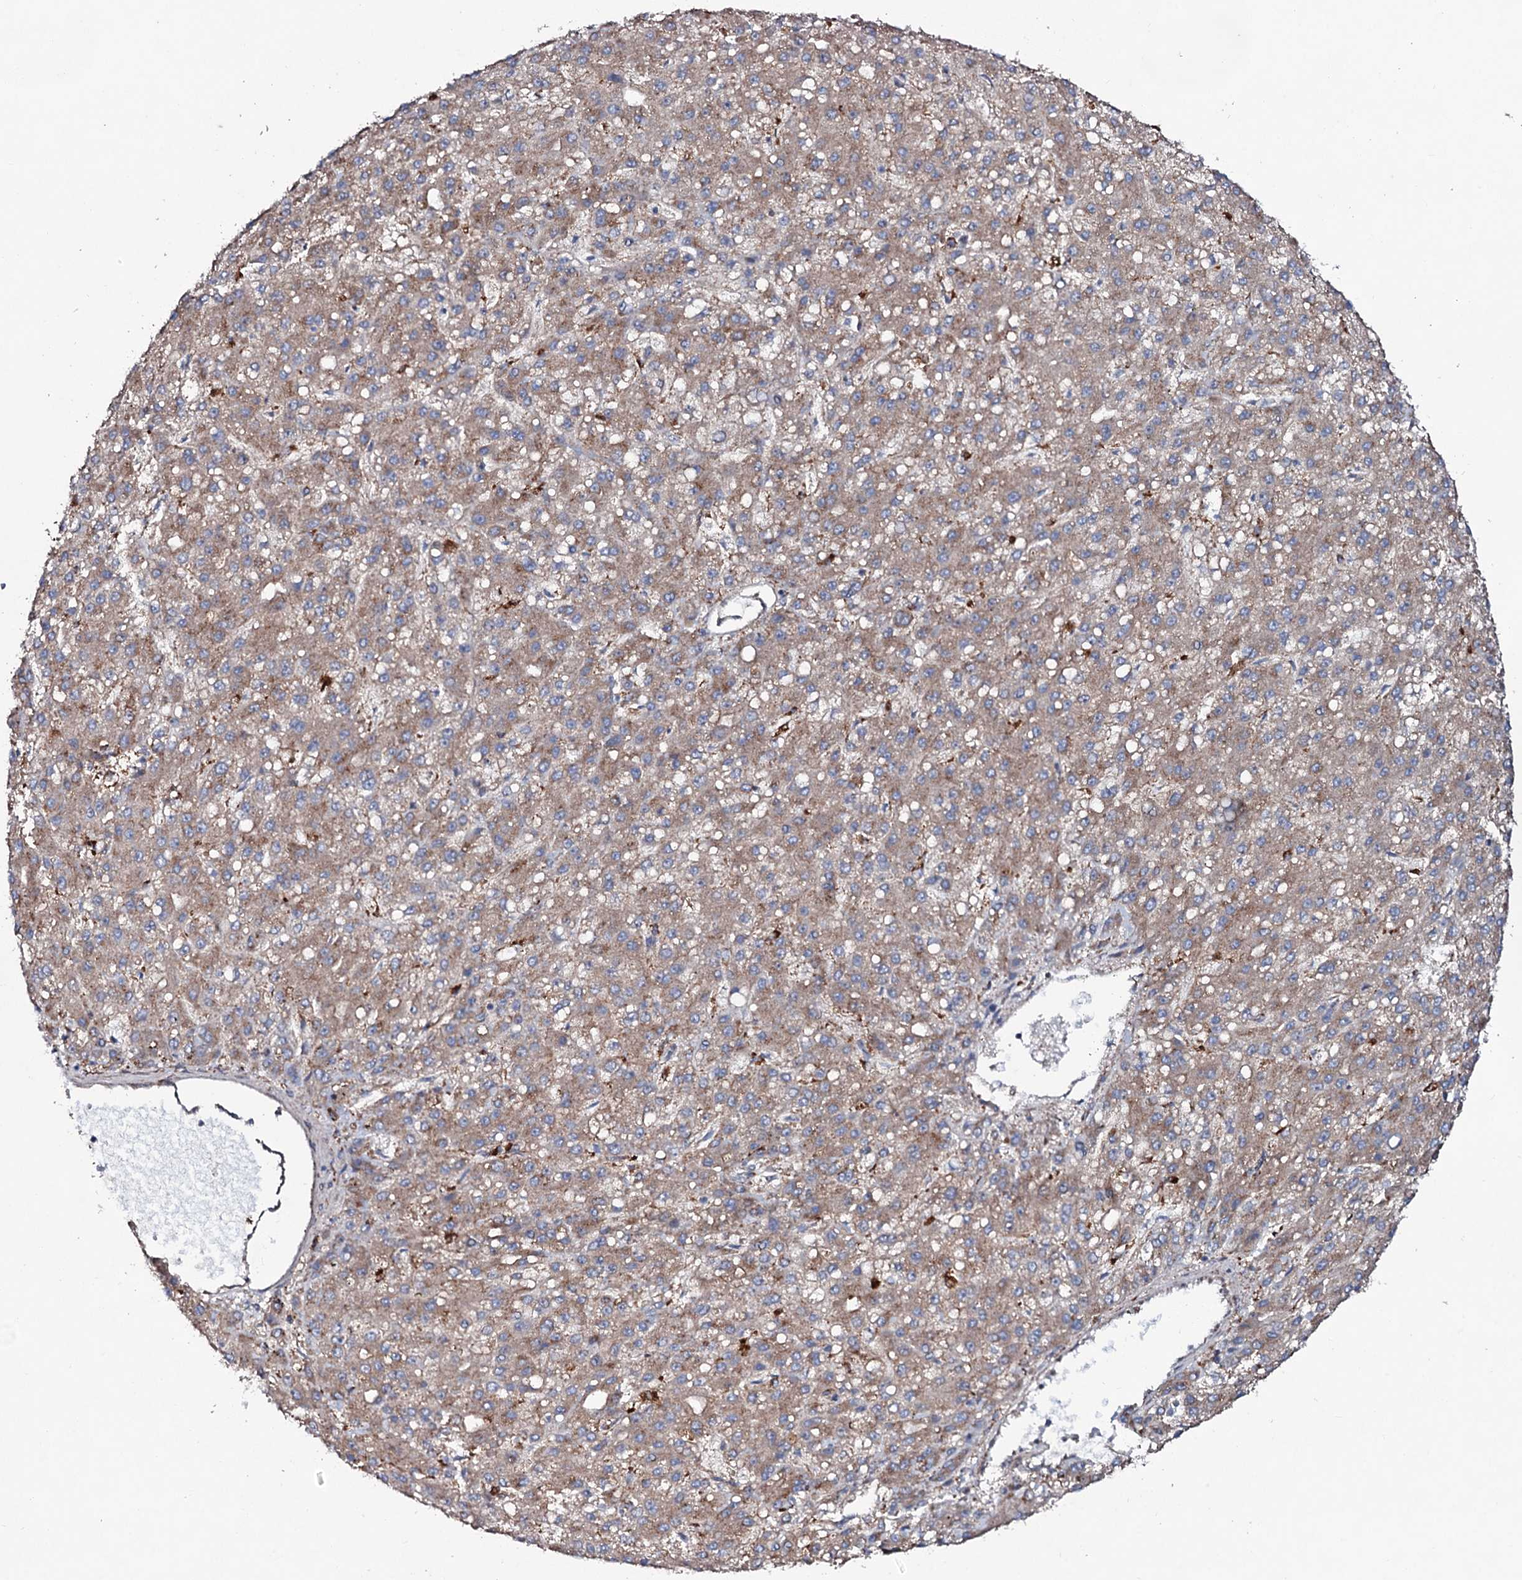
{"staining": {"intensity": "moderate", "quantity": ">75%", "location": "cytoplasmic/membranous"}, "tissue": "liver cancer", "cell_type": "Tumor cells", "image_type": "cancer", "snomed": [{"axis": "morphology", "description": "Carcinoma, Hepatocellular, NOS"}, {"axis": "topography", "description": "Liver"}], "caption": "IHC (DAB) staining of liver cancer shows moderate cytoplasmic/membranous protein positivity in about >75% of tumor cells.", "gene": "P2RX4", "patient": {"sex": "male", "age": 67}}